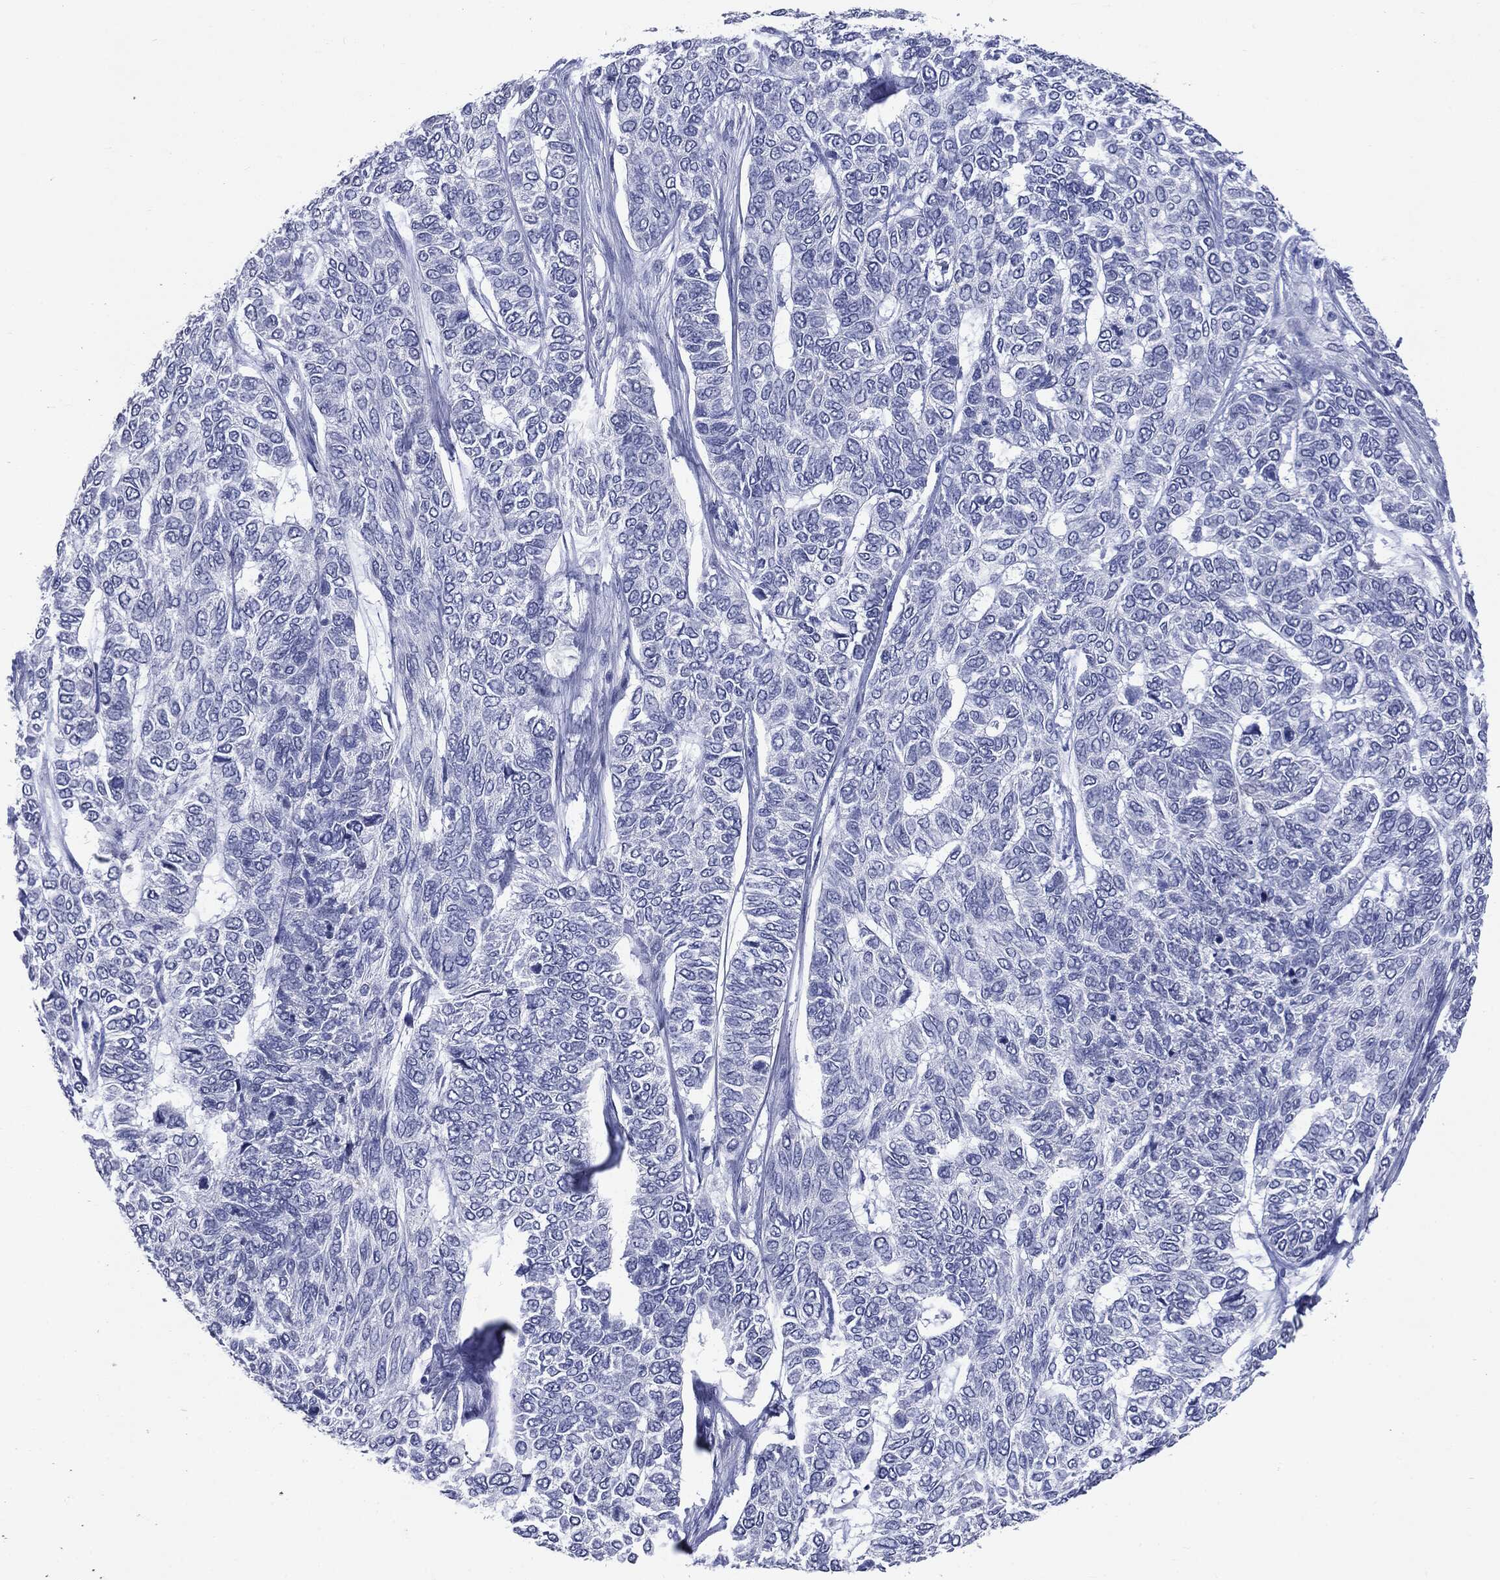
{"staining": {"intensity": "negative", "quantity": "none", "location": "none"}, "tissue": "skin cancer", "cell_type": "Tumor cells", "image_type": "cancer", "snomed": [{"axis": "morphology", "description": "Basal cell carcinoma"}, {"axis": "topography", "description": "Skin"}], "caption": "The histopathology image exhibits no significant positivity in tumor cells of basal cell carcinoma (skin).", "gene": "TSHB", "patient": {"sex": "female", "age": 65}}